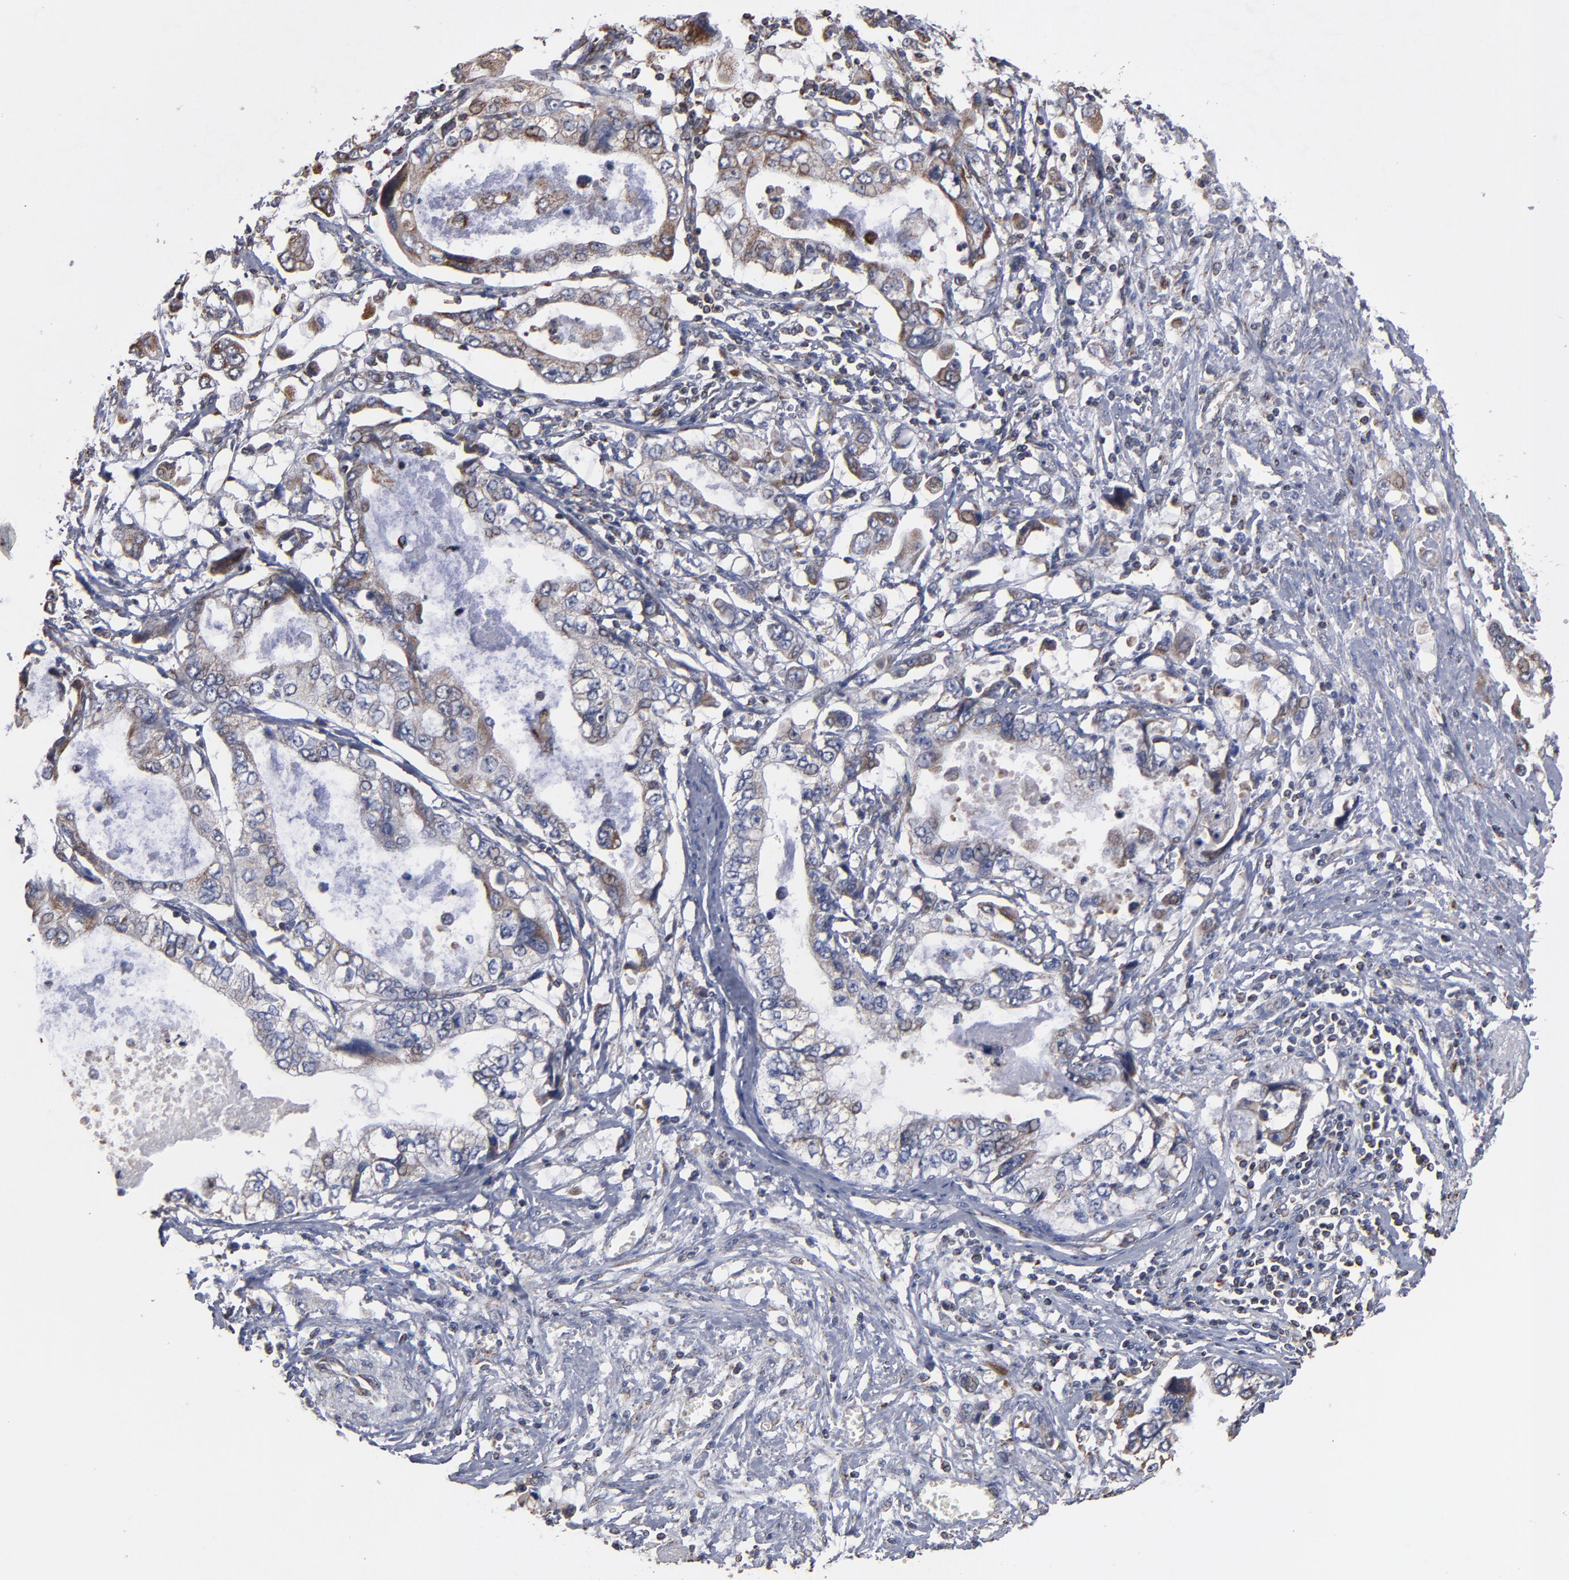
{"staining": {"intensity": "weak", "quantity": "25%-75%", "location": "cytoplasmic/membranous"}, "tissue": "stomach cancer", "cell_type": "Tumor cells", "image_type": "cancer", "snomed": [{"axis": "morphology", "description": "Adenocarcinoma, NOS"}, {"axis": "topography", "description": "Pancreas"}, {"axis": "topography", "description": "Stomach, upper"}], "caption": "Stomach cancer (adenocarcinoma) stained for a protein exhibits weak cytoplasmic/membranous positivity in tumor cells. The staining is performed using DAB brown chromogen to label protein expression. The nuclei are counter-stained blue using hematoxylin.", "gene": "MIPOL1", "patient": {"sex": "male", "age": 77}}